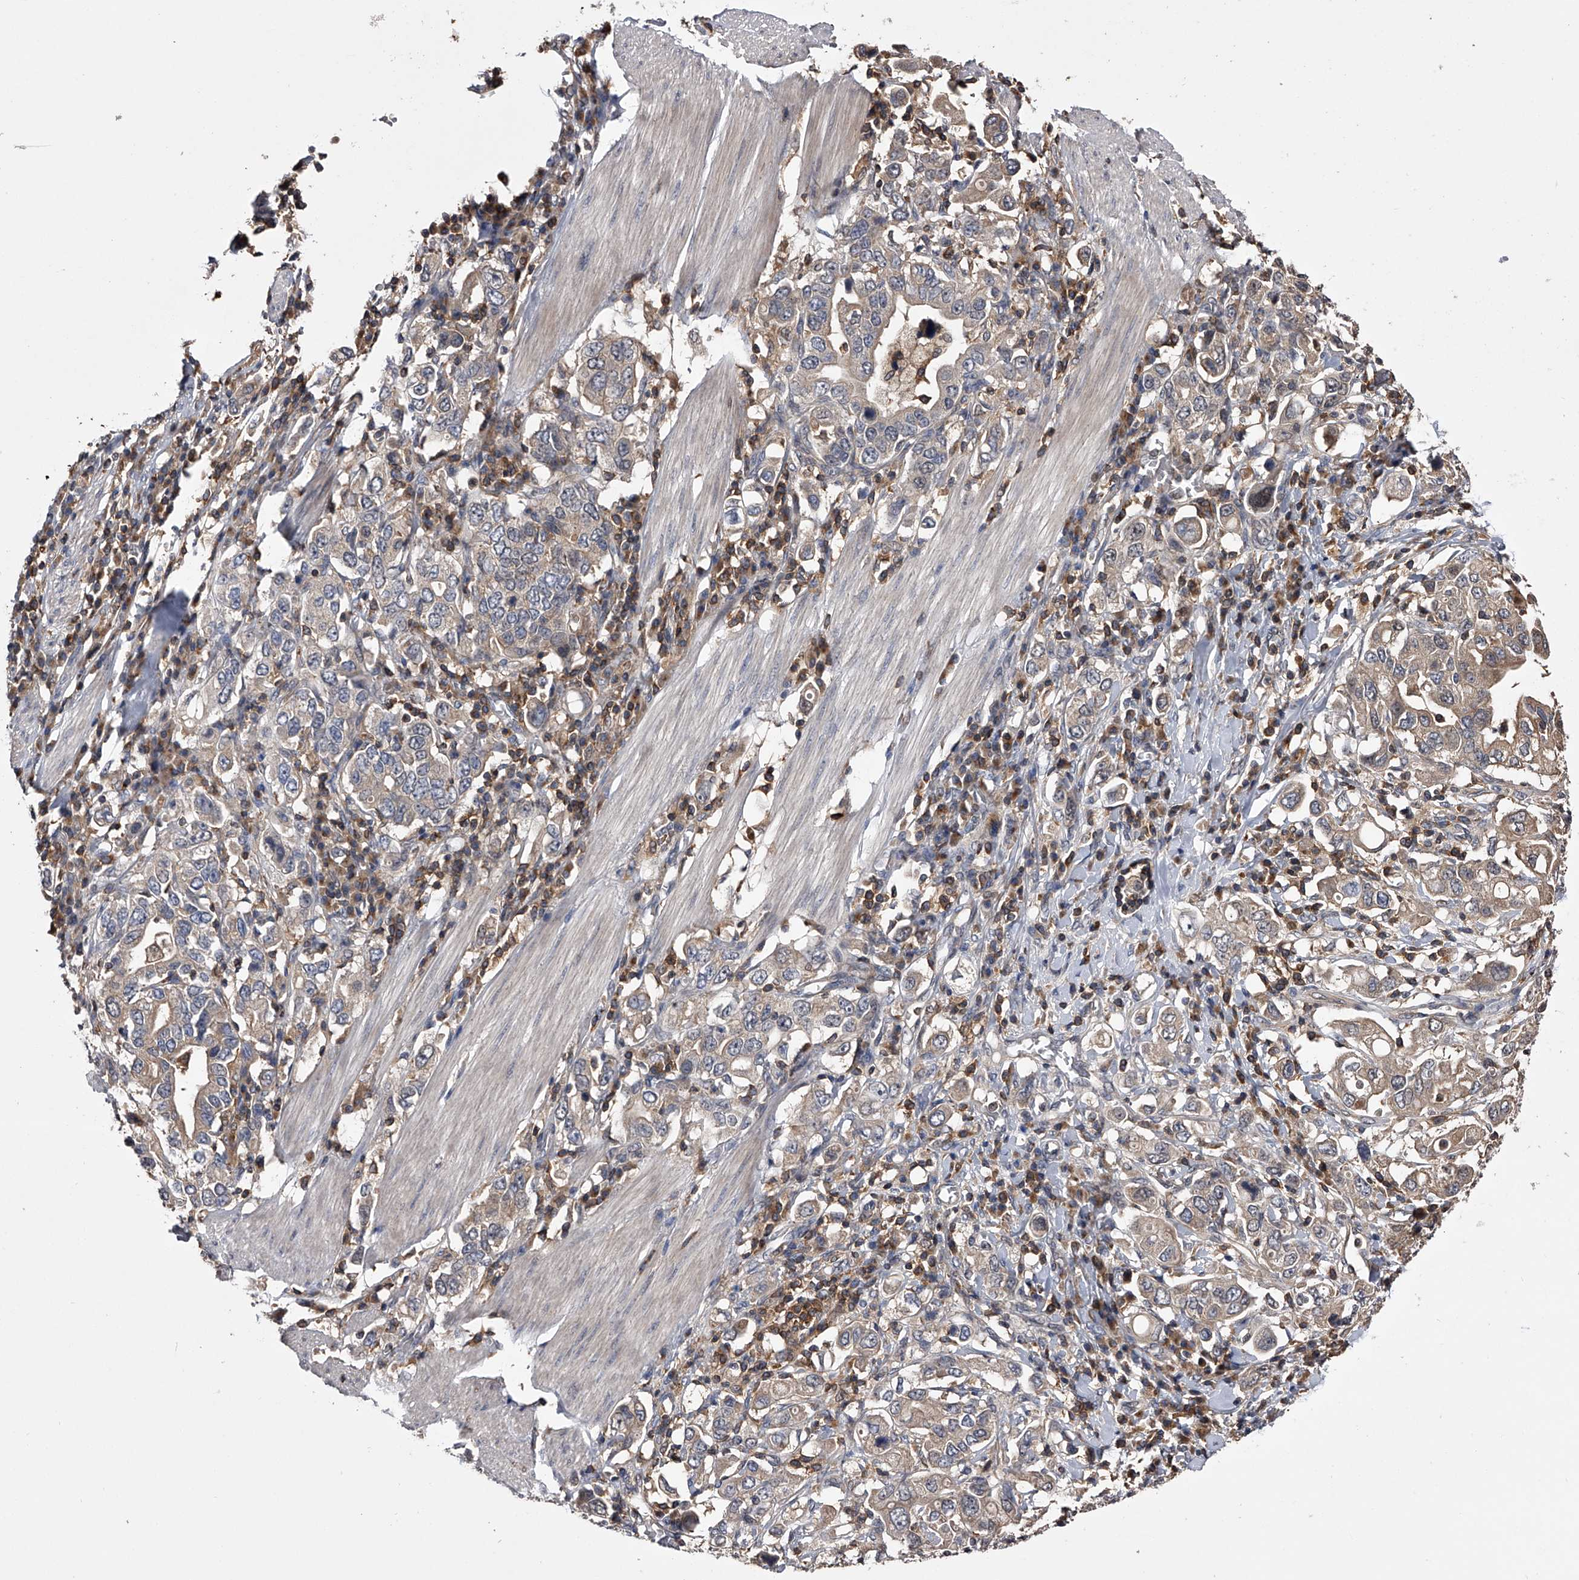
{"staining": {"intensity": "weak", "quantity": "<25%", "location": "cytoplasmic/membranous"}, "tissue": "stomach cancer", "cell_type": "Tumor cells", "image_type": "cancer", "snomed": [{"axis": "morphology", "description": "Adenocarcinoma, NOS"}, {"axis": "topography", "description": "Stomach, upper"}], "caption": "This histopathology image is of stomach adenocarcinoma stained with immunohistochemistry to label a protein in brown with the nuclei are counter-stained blue. There is no expression in tumor cells.", "gene": "PAN3", "patient": {"sex": "male", "age": 62}}